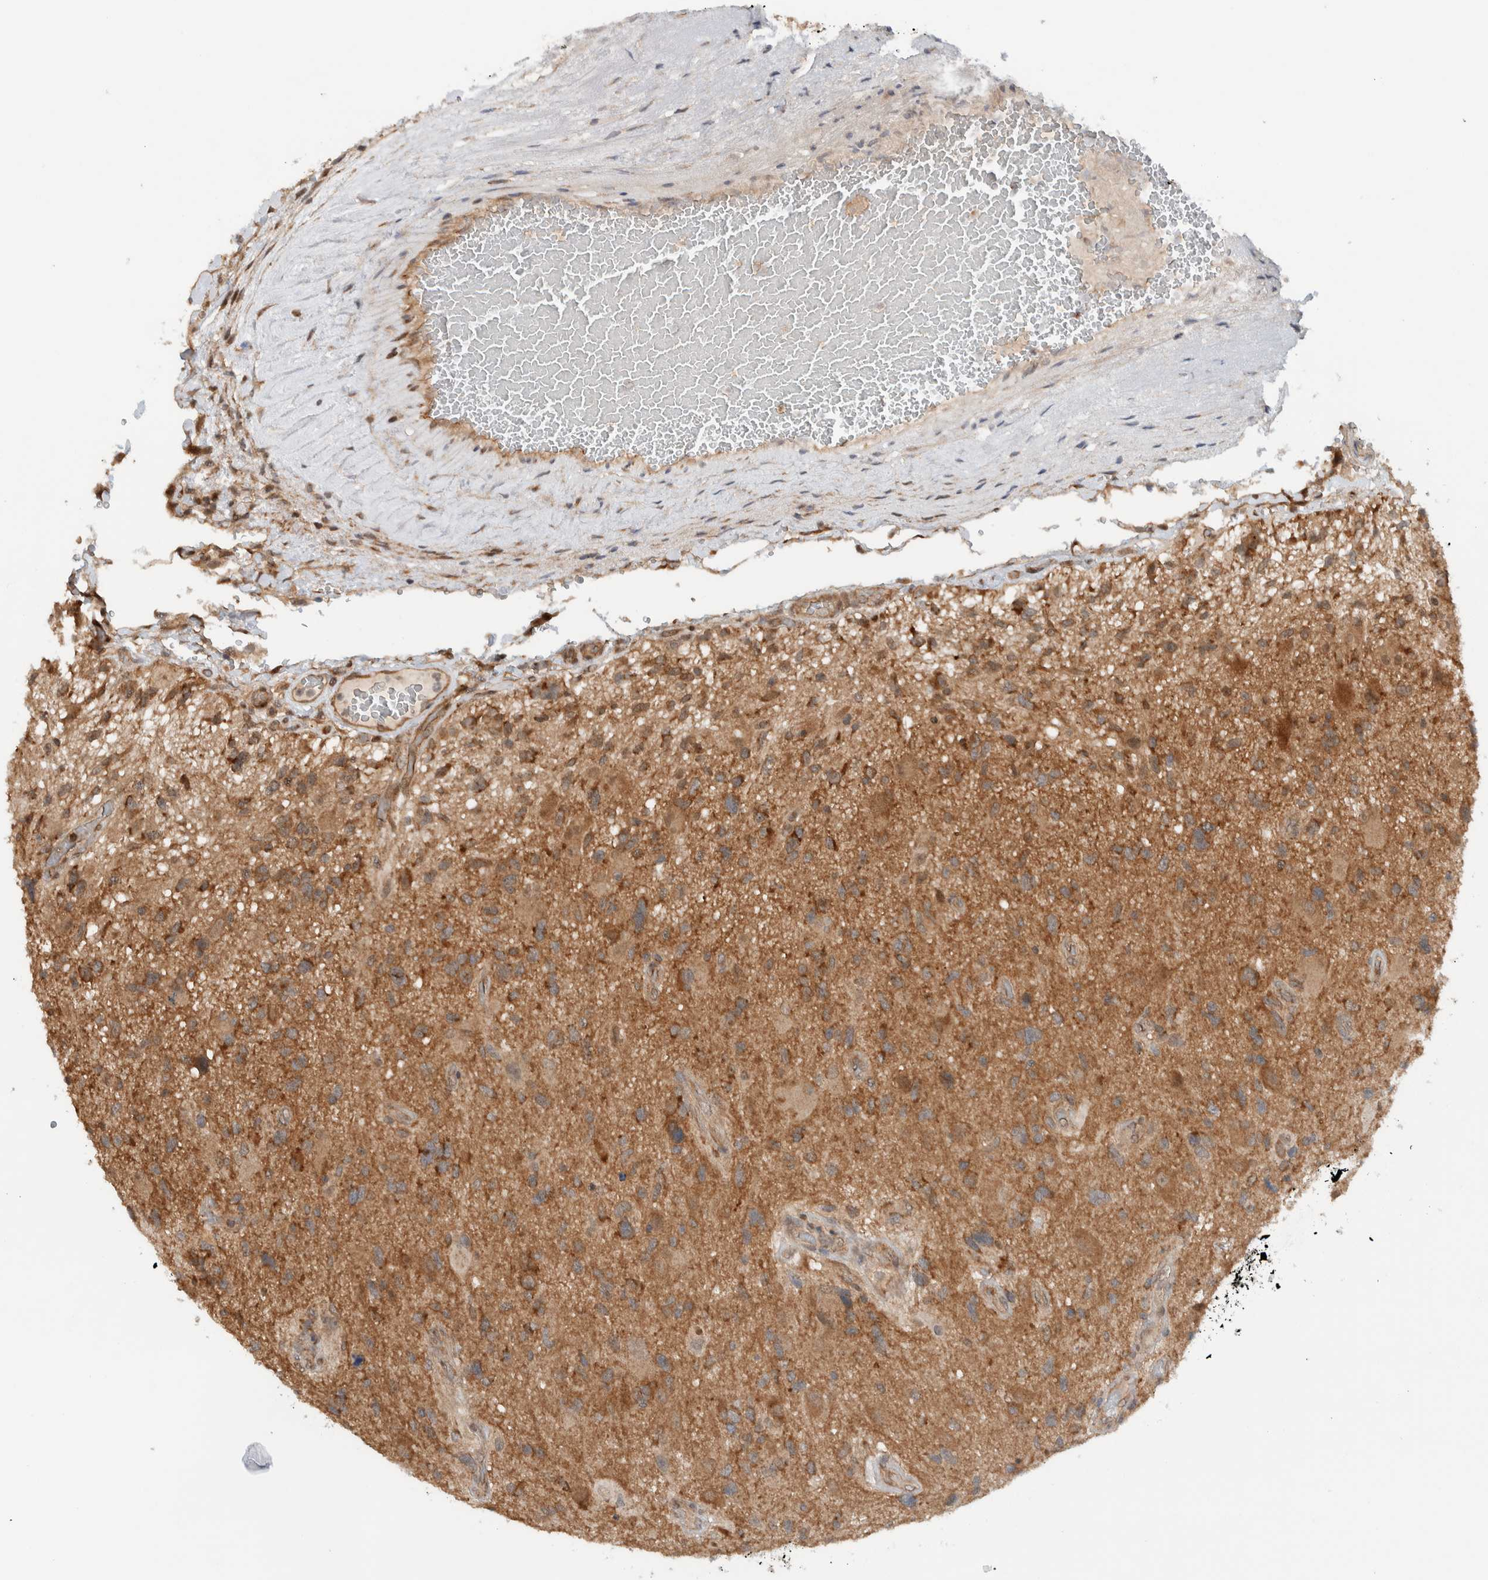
{"staining": {"intensity": "weak", "quantity": ">75%", "location": "cytoplasmic/membranous"}, "tissue": "glioma", "cell_type": "Tumor cells", "image_type": "cancer", "snomed": [{"axis": "morphology", "description": "Glioma, malignant, High grade"}, {"axis": "topography", "description": "Brain"}], "caption": "Glioma stained with immunohistochemistry demonstrates weak cytoplasmic/membranous staining in about >75% of tumor cells.", "gene": "KLHL6", "patient": {"sex": "male", "age": 33}}